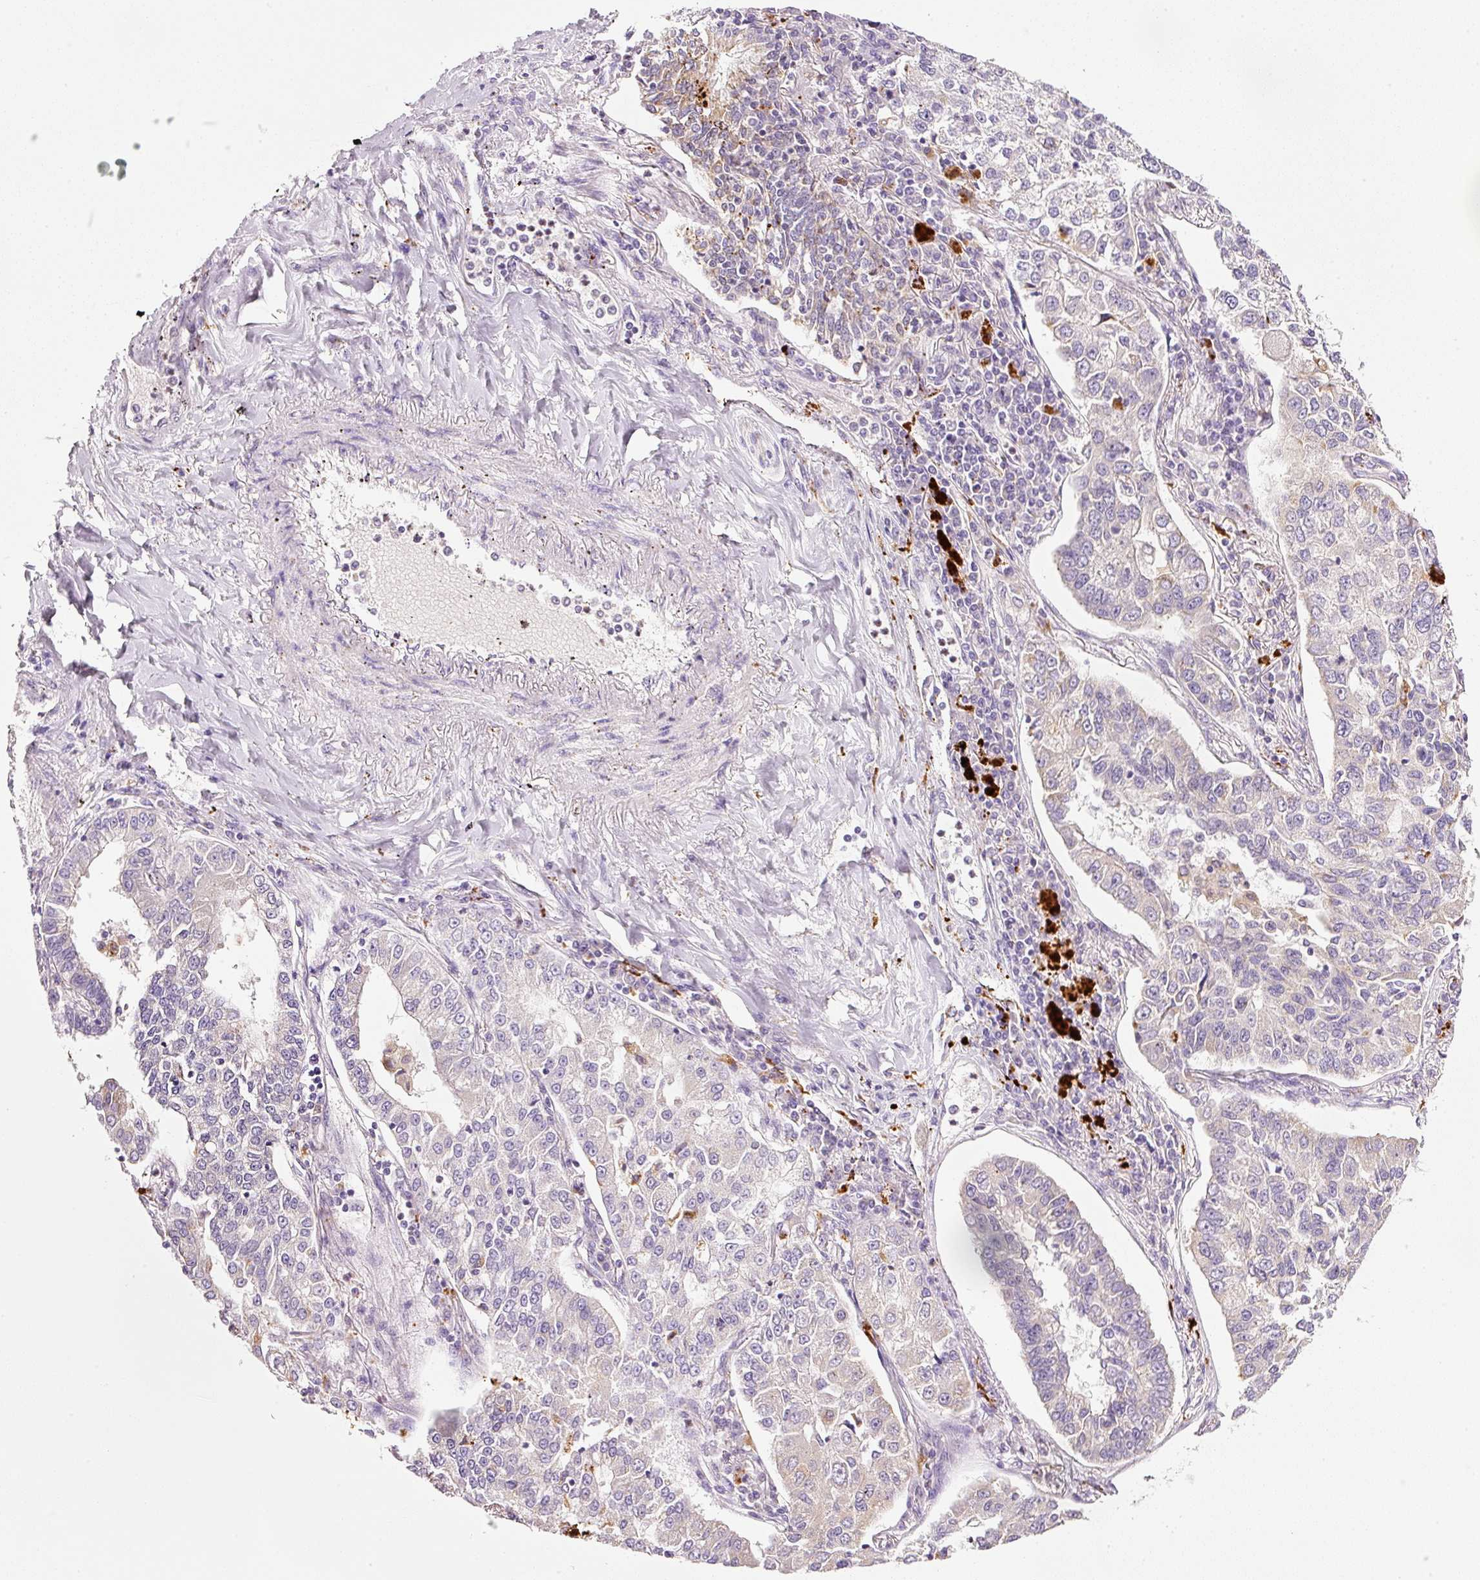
{"staining": {"intensity": "negative", "quantity": "none", "location": "none"}, "tissue": "lung cancer", "cell_type": "Tumor cells", "image_type": "cancer", "snomed": [{"axis": "morphology", "description": "Adenocarcinoma, NOS"}, {"axis": "topography", "description": "Lung"}], "caption": "Protein analysis of adenocarcinoma (lung) demonstrates no significant staining in tumor cells.", "gene": "ZNF639", "patient": {"sex": "male", "age": 49}}